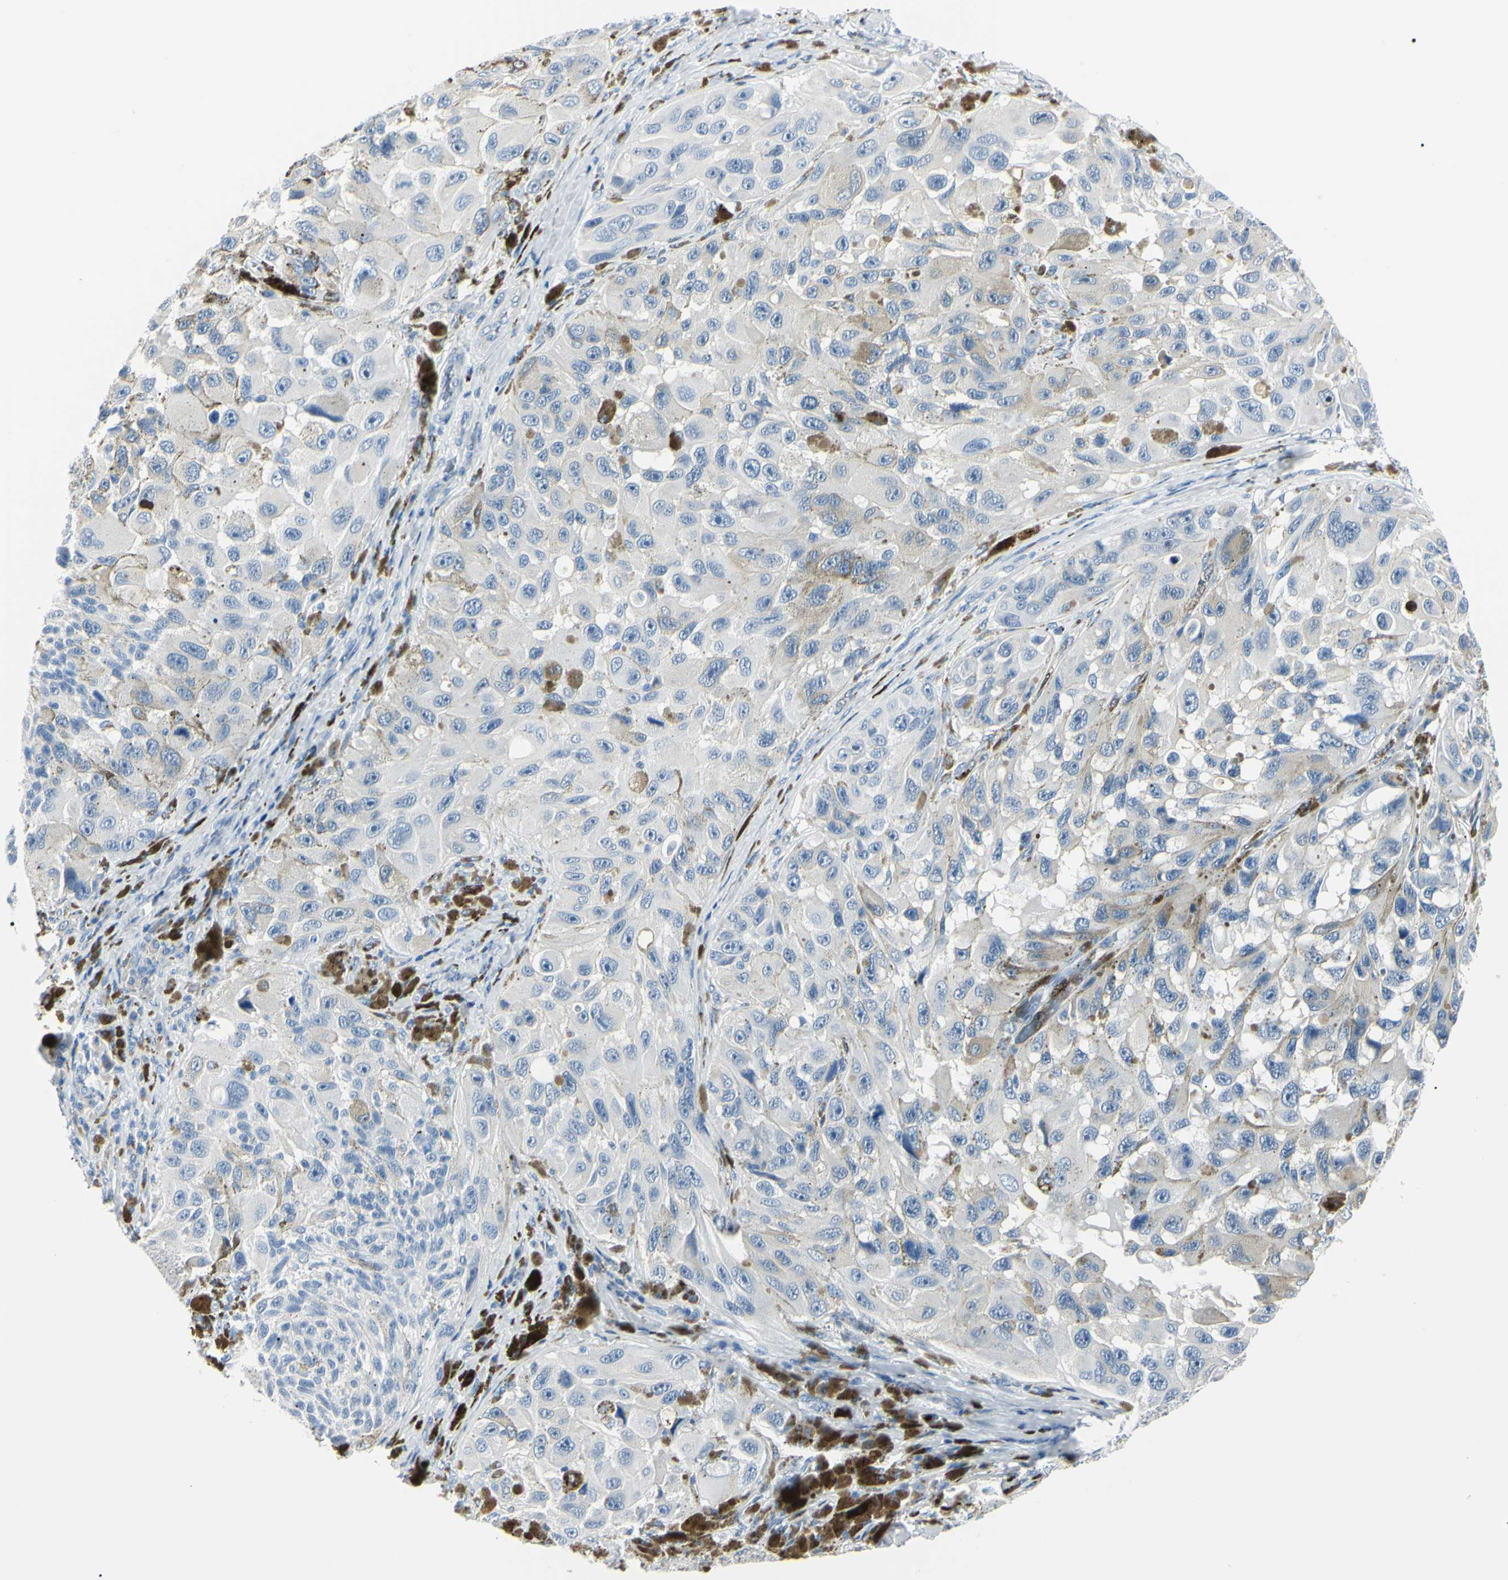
{"staining": {"intensity": "negative", "quantity": "none", "location": "none"}, "tissue": "melanoma", "cell_type": "Tumor cells", "image_type": "cancer", "snomed": [{"axis": "morphology", "description": "Malignant melanoma, NOS"}, {"axis": "topography", "description": "Skin"}], "caption": "The histopathology image shows no significant positivity in tumor cells of malignant melanoma.", "gene": "CA2", "patient": {"sex": "female", "age": 73}}